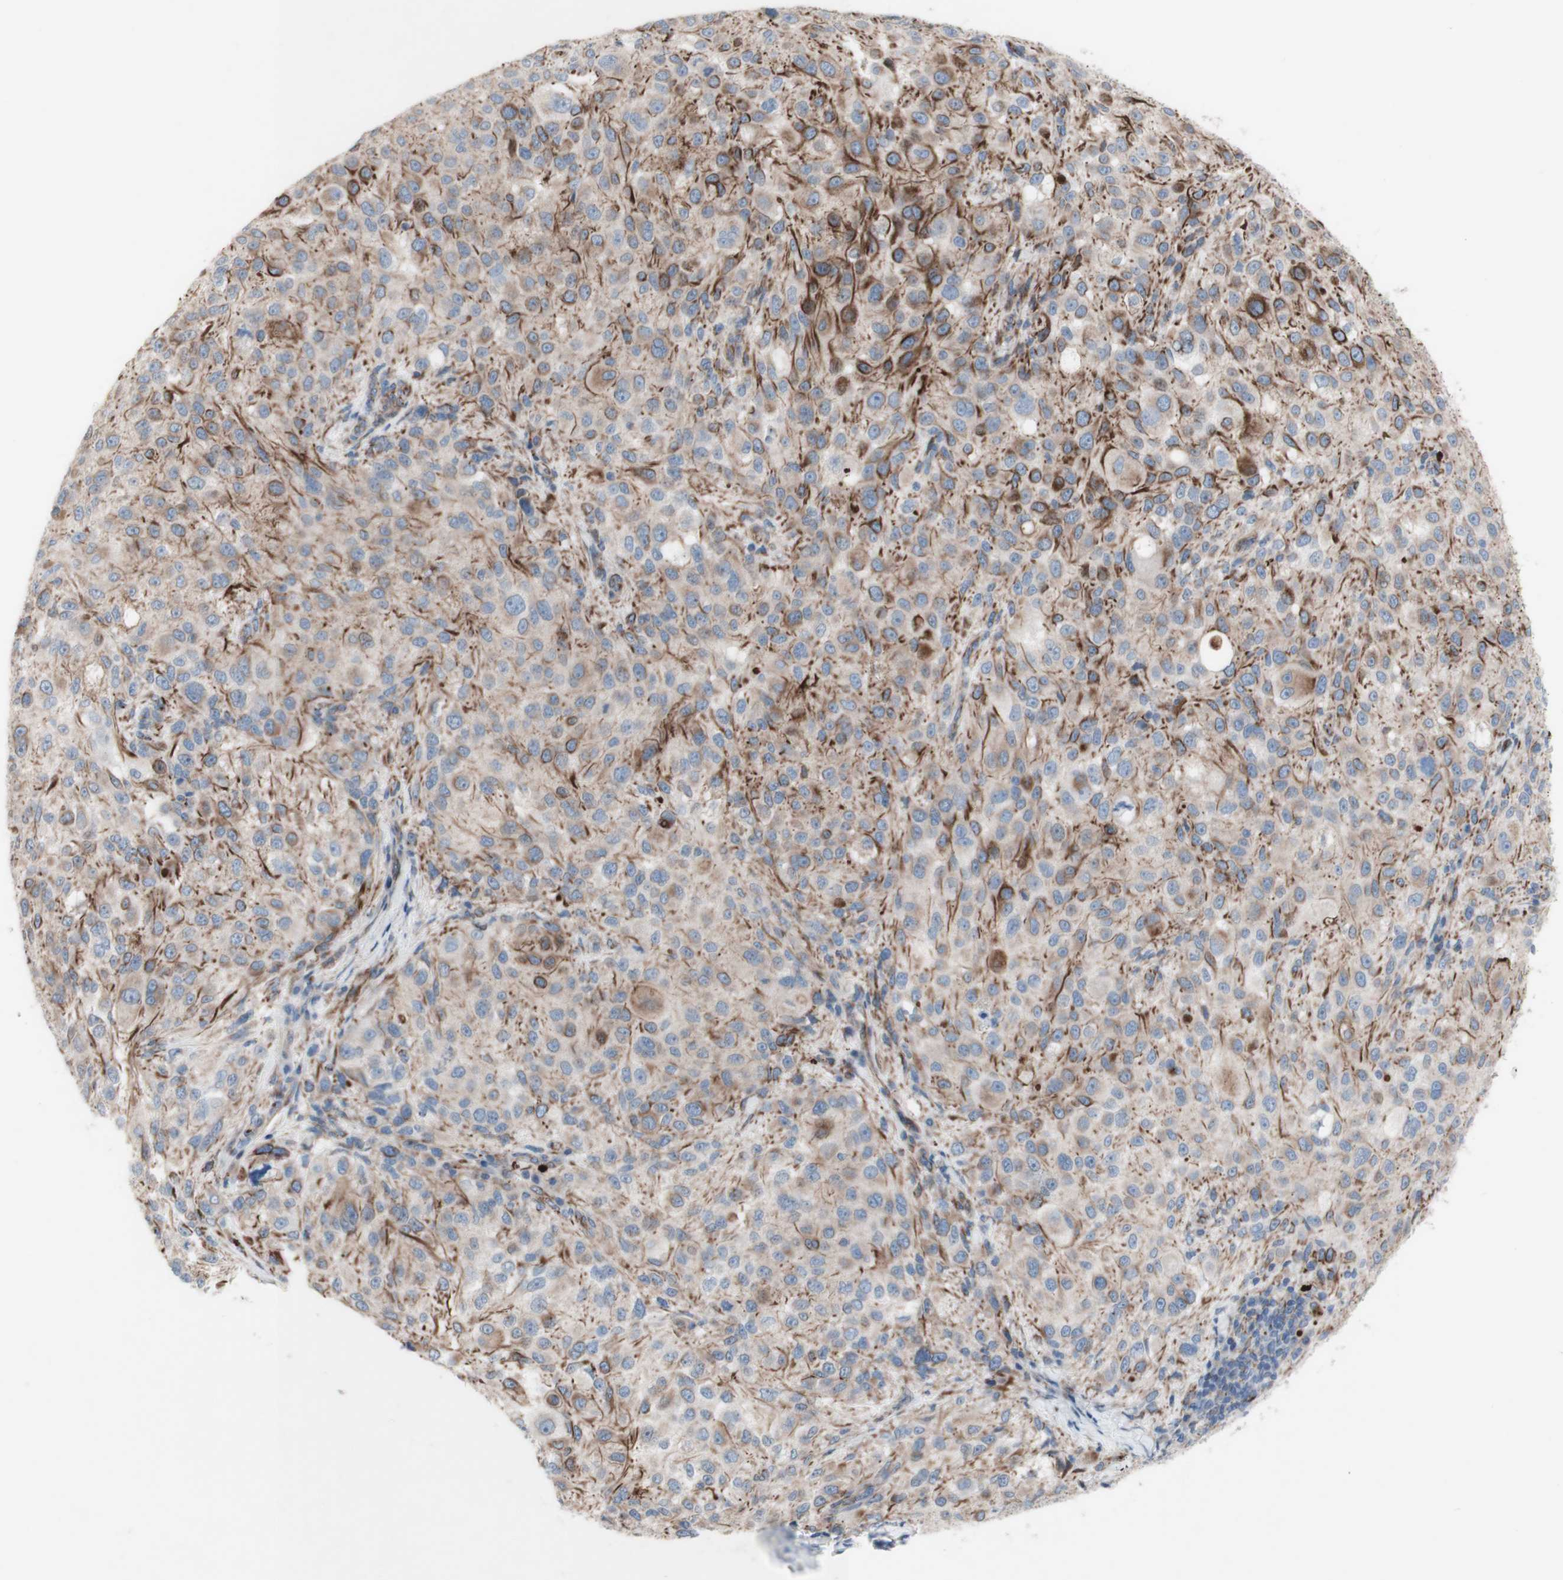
{"staining": {"intensity": "moderate", "quantity": "<25%", "location": "cytoplasmic/membranous"}, "tissue": "melanoma", "cell_type": "Tumor cells", "image_type": "cancer", "snomed": [{"axis": "morphology", "description": "Necrosis, NOS"}, {"axis": "morphology", "description": "Malignant melanoma, NOS"}, {"axis": "topography", "description": "Skin"}], "caption": "Immunohistochemical staining of malignant melanoma demonstrates low levels of moderate cytoplasmic/membranous protein expression in approximately <25% of tumor cells.", "gene": "AGPAT5", "patient": {"sex": "female", "age": 87}}